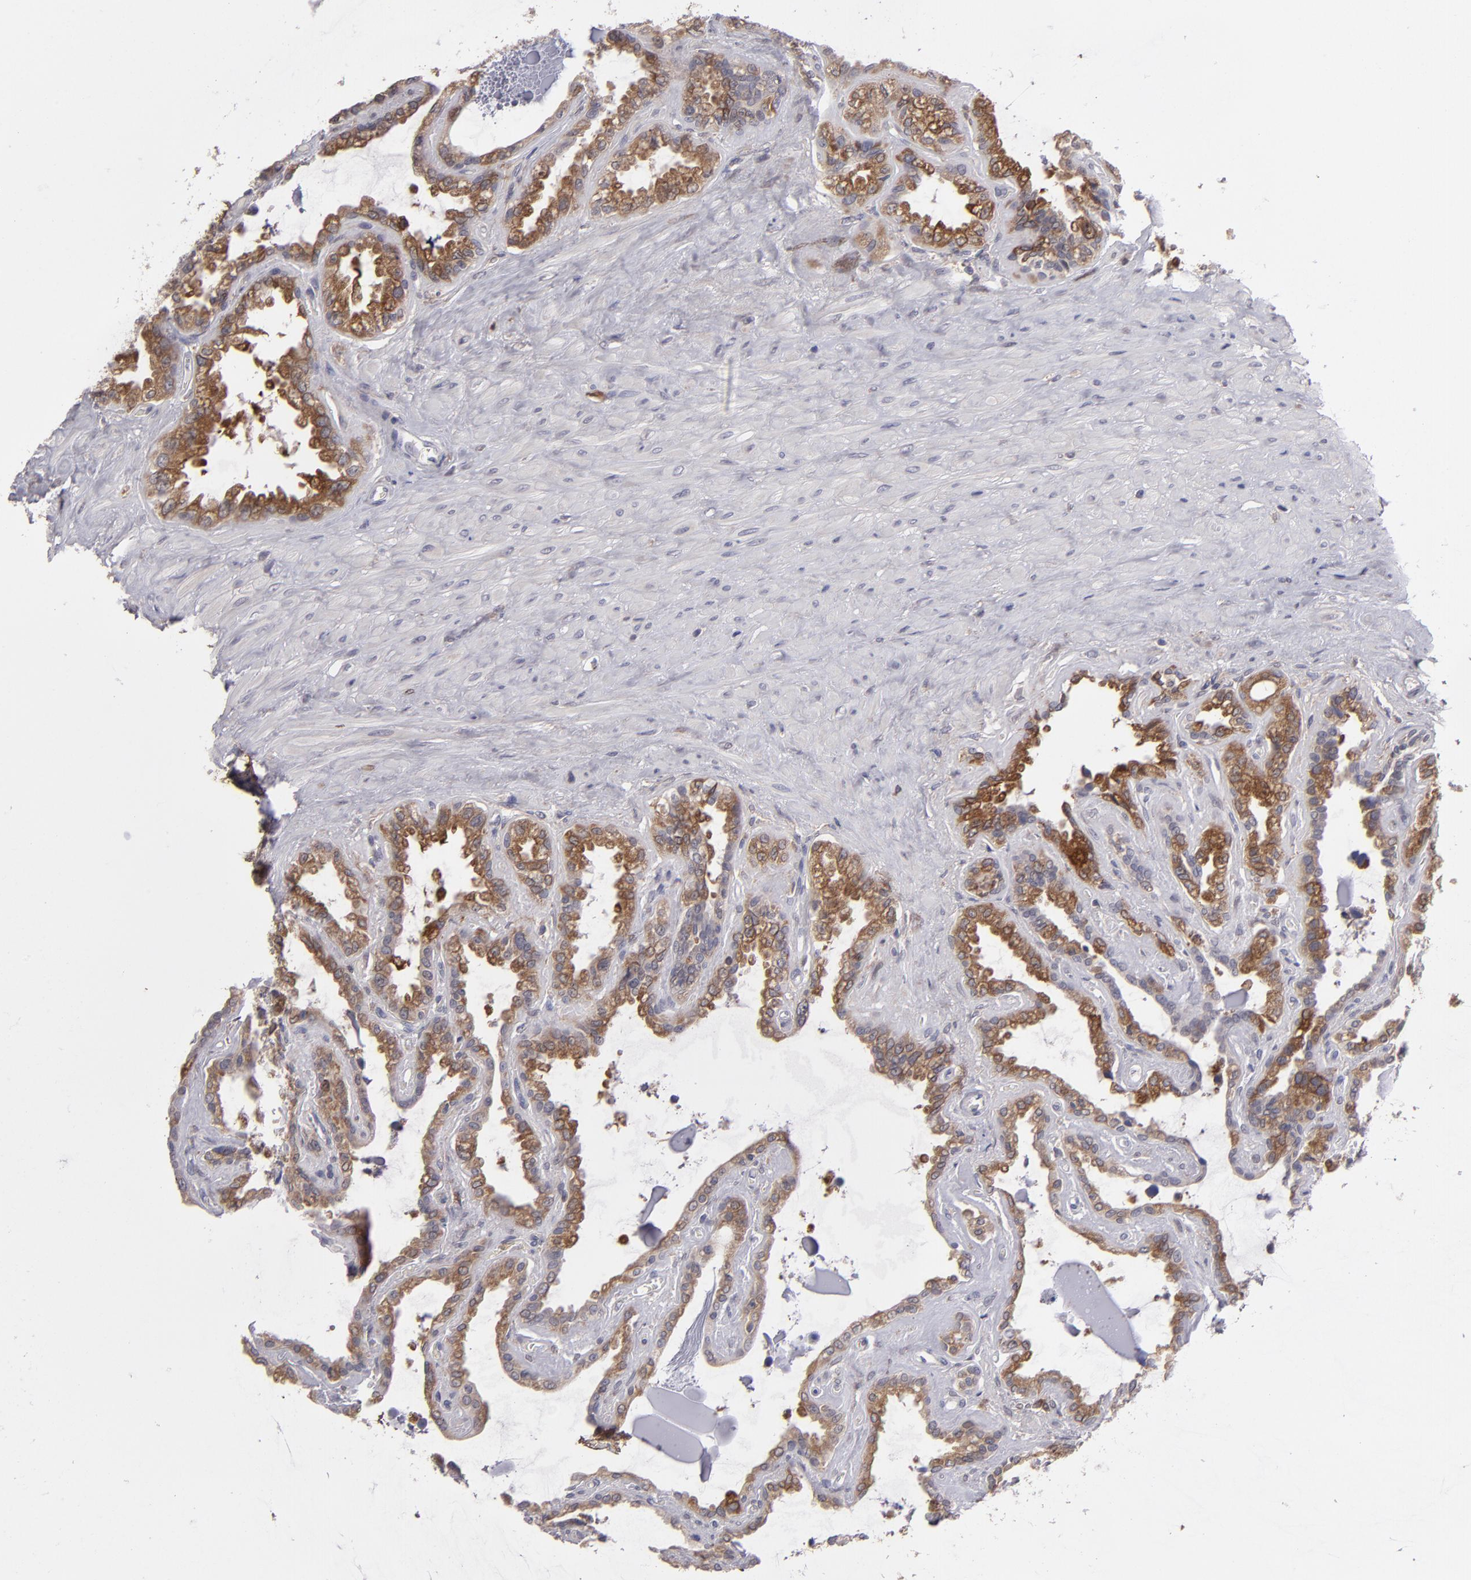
{"staining": {"intensity": "moderate", "quantity": ">75%", "location": "cytoplasmic/membranous"}, "tissue": "seminal vesicle", "cell_type": "Glandular cells", "image_type": "normal", "snomed": [{"axis": "morphology", "description": "Normal tissue, NOS"}, {"axis": "morphology", "description": "Inflammation, NOS"}, {"axis": "topography", "description": "Urinary bladder"}, {"axis": "topography", "description": "Prostate"}, {"axis": "topography", "description": "Seminal veicle"}], "caption": "Protein staining of benign seminal vesicle exhibits moderate cytoplasmic/membranous staining in about >75% of glandular cells. (brown staining indicates protein expression, while blue staining denotes nuclei).", "gene": "IL12A", "patient": {"sex": "male", "age": 82}}